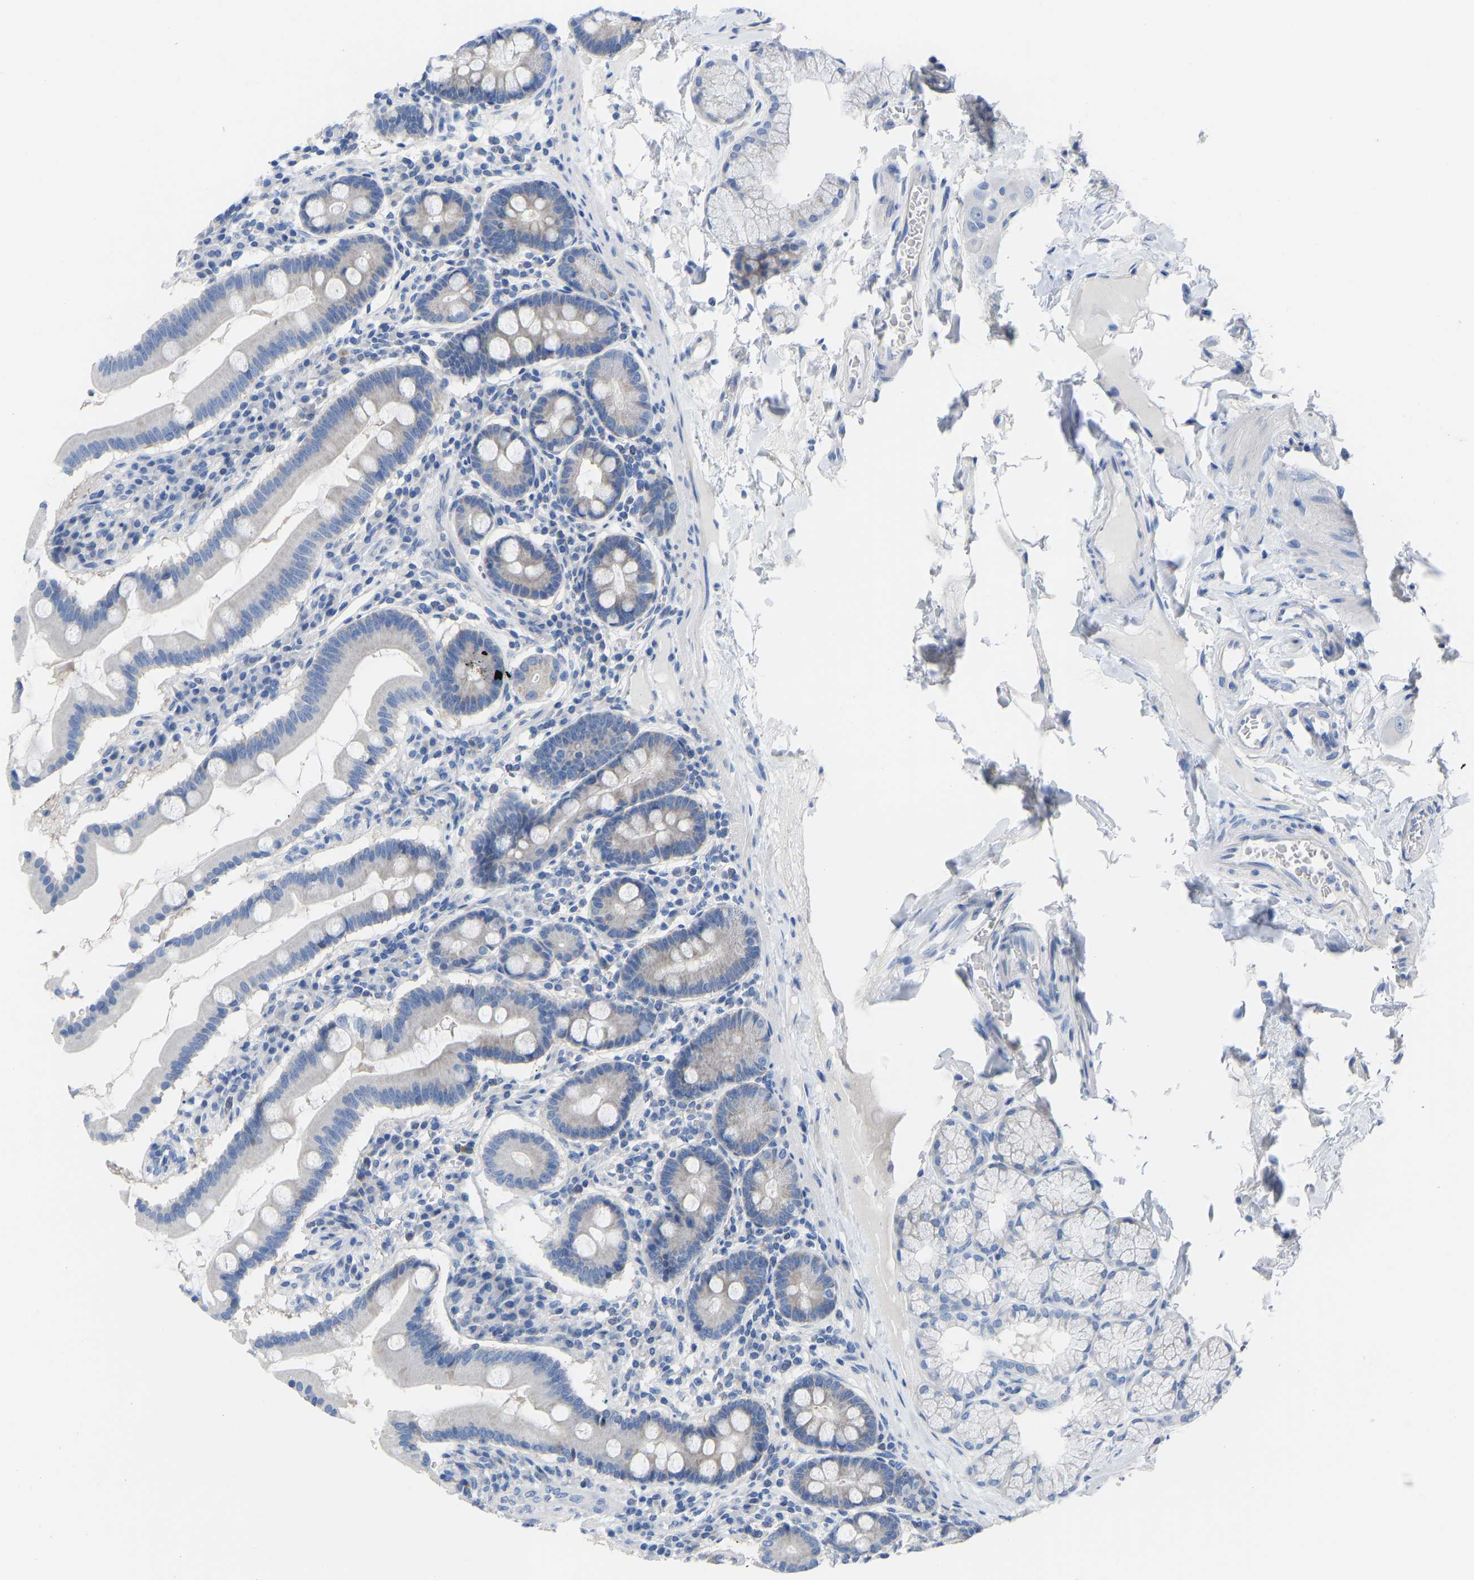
{"staining": {"intensity": "weak", "quantity": "<25%", "location": "cytoplasmic/membranous"}, "tissue": "duodenum", "cell_type": "Glandular cells", "image_type": "normal", "snomed": [{"axis": "morphology", "description": "Normal tissue, NOS"}, {"axis": "topography", "description": "Duodenum"}], "caption": "This is an IHC photomicrograph of normal human duodenum. There is no positivity in glandular cells.", "gene": "OLIG2", "patient": {"sex": "male", "age": 50}}